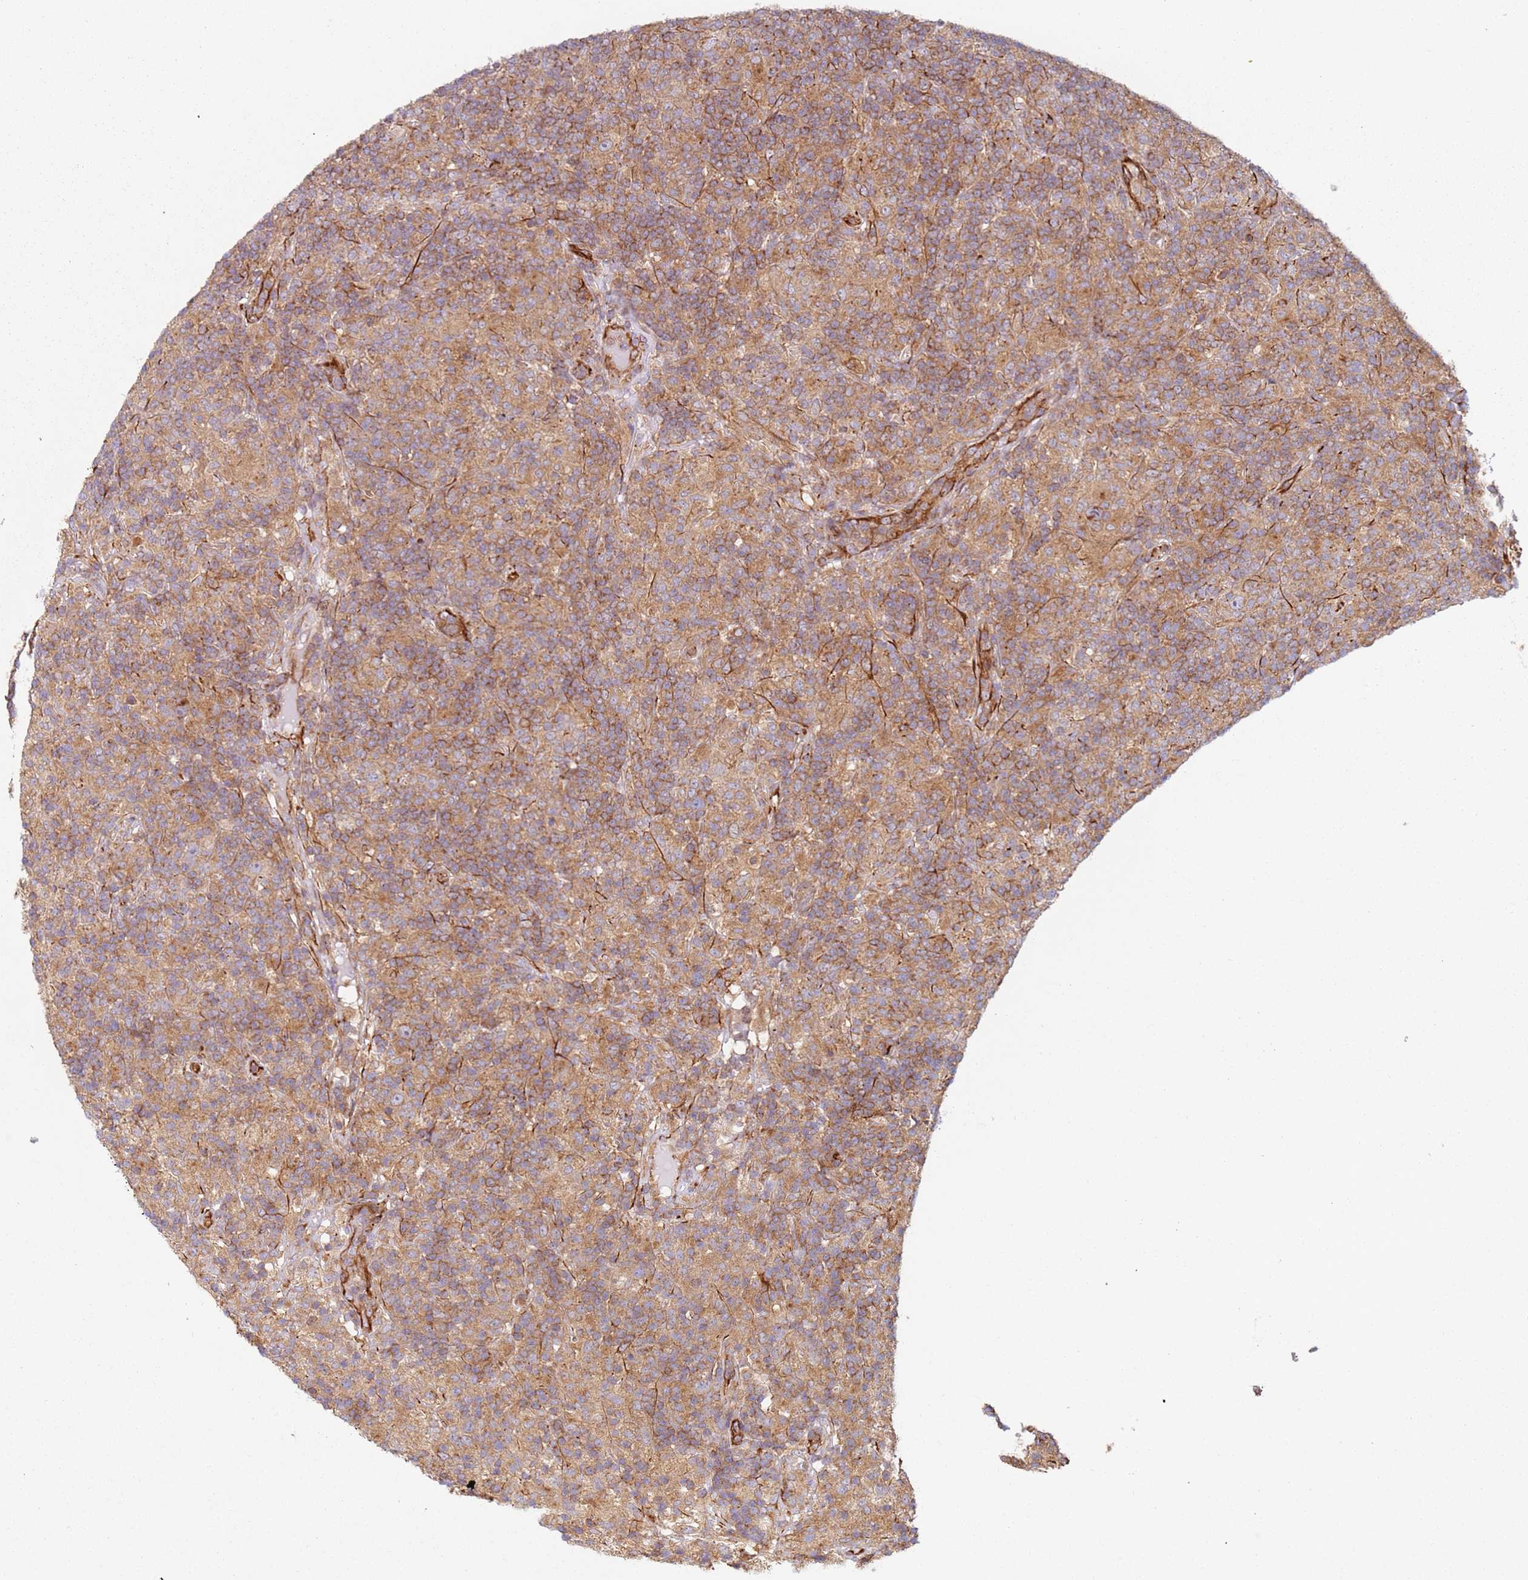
{"staining": {"intensity": "moderate", "quantity": ">75%", "location": "cytoplasmic/membranous"}, "tissue": "lymphoma", "cell_type": "Tumor cells", "image_type": "cancer", "snomed": [{"axis": "morphology", "description": "Hodgkin's disease, NOS"}, {"axis": "topography", "description": "Lymph node"}], "caption": "Protein staining shows moderate cytoplasmic/membranous staining in about >75% of tumor cells in Hodgkin's disease.", "gene": "SNAPIN", "patient": {"sex": "male", "age": 70}}